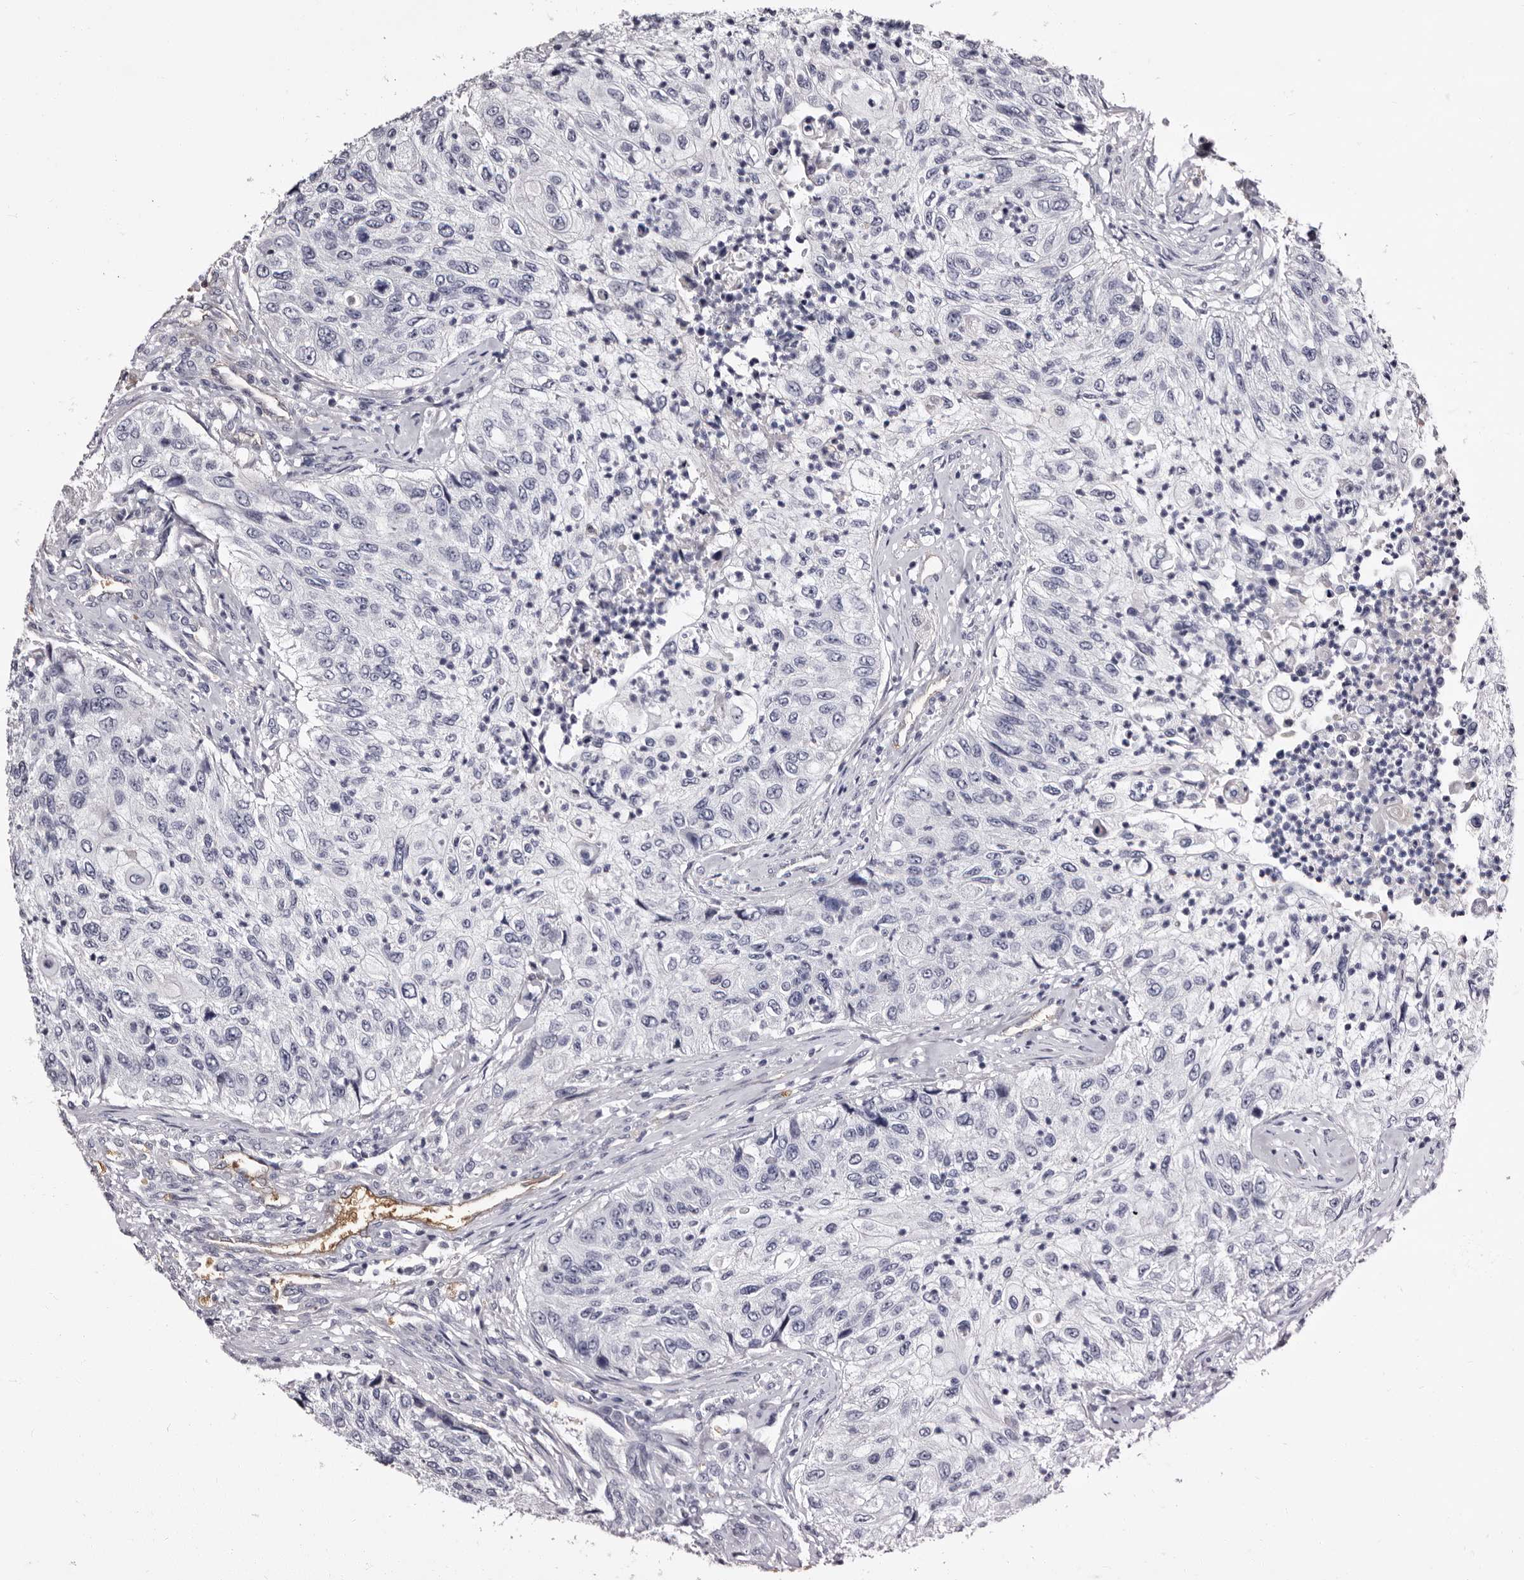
{"staining": {"intensity": "negative", "quantity": "none", "location": "none"}, "tissue": "urothelial cancer", "cell_type": "Tumor cells", "image_type": "cancer", "snomed": [{"axis": "morphology", "description": "Urothelial carcinoma, High grade"}, {"axis": "topography", "description": "Urinary bladder"}], "caption": "This is a histopathology image of immunohistochemistry staining of high-grade urothelial carcinoma, which shows no expression in tumor cells. (DAB (3,3'-diaminobenzidine) IHC visualized using brightfield microscopy, high magnification).", "gene": "BPGM", "patient": {"sex": "female", "age": 60}}